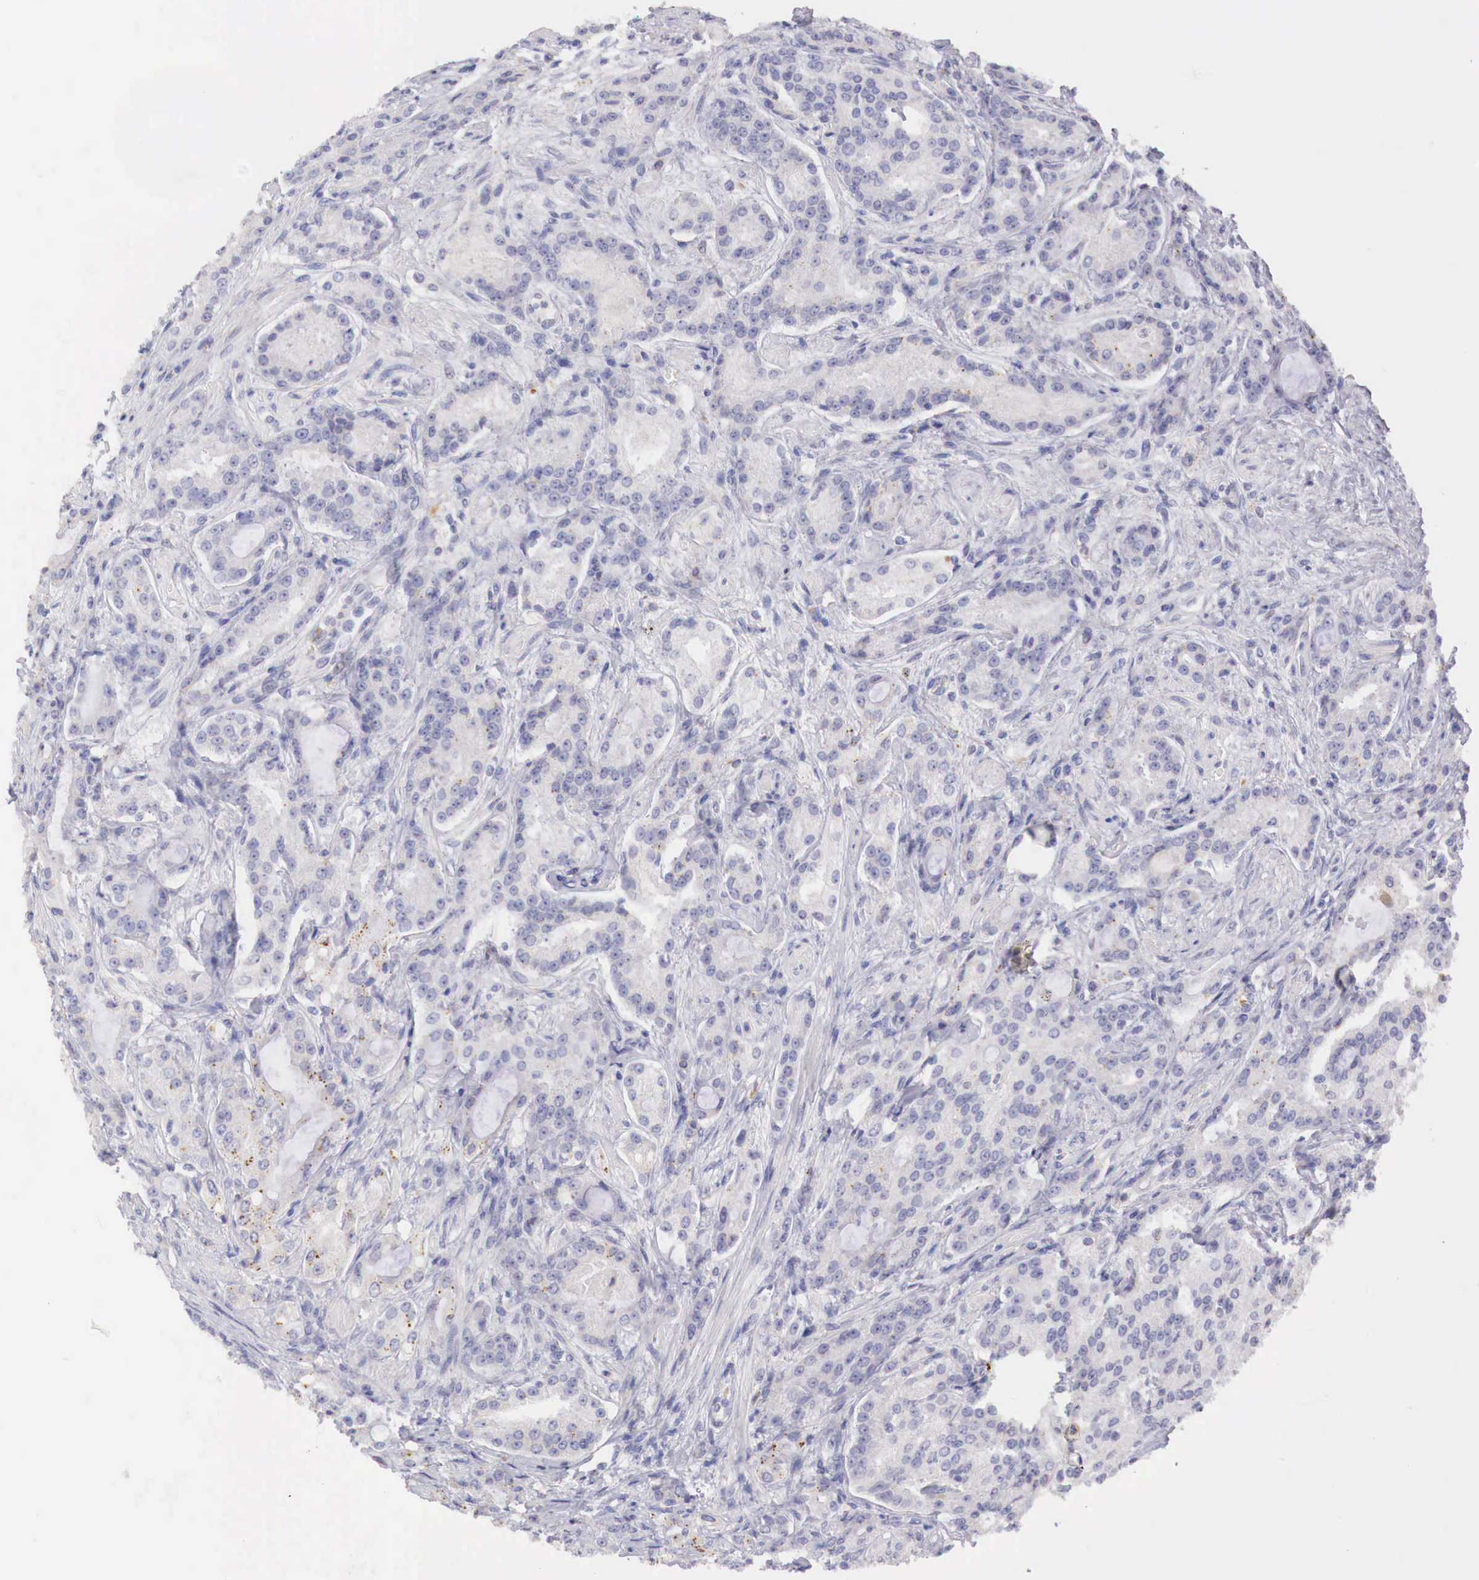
{"staining": {"intensity": "negative", "quantity": "none", "location": "none"}, "tissue": "prostate cancer", "cell_type": "Tumor cells", "image_type": "cancer", "snomed": [{"axis": "morphology", "description": "Adenocarcinoma, Medium grade"}, {"axis": "topography", "description": "Prostate"}], "caption": "This is an immunohistochemistry (IHC) image of human prostate medium-grade adenocarcinoma. There is no expression in tumor cells.", "gene": "ITIH6", "patient": {"sex": "male", "age": 72}}